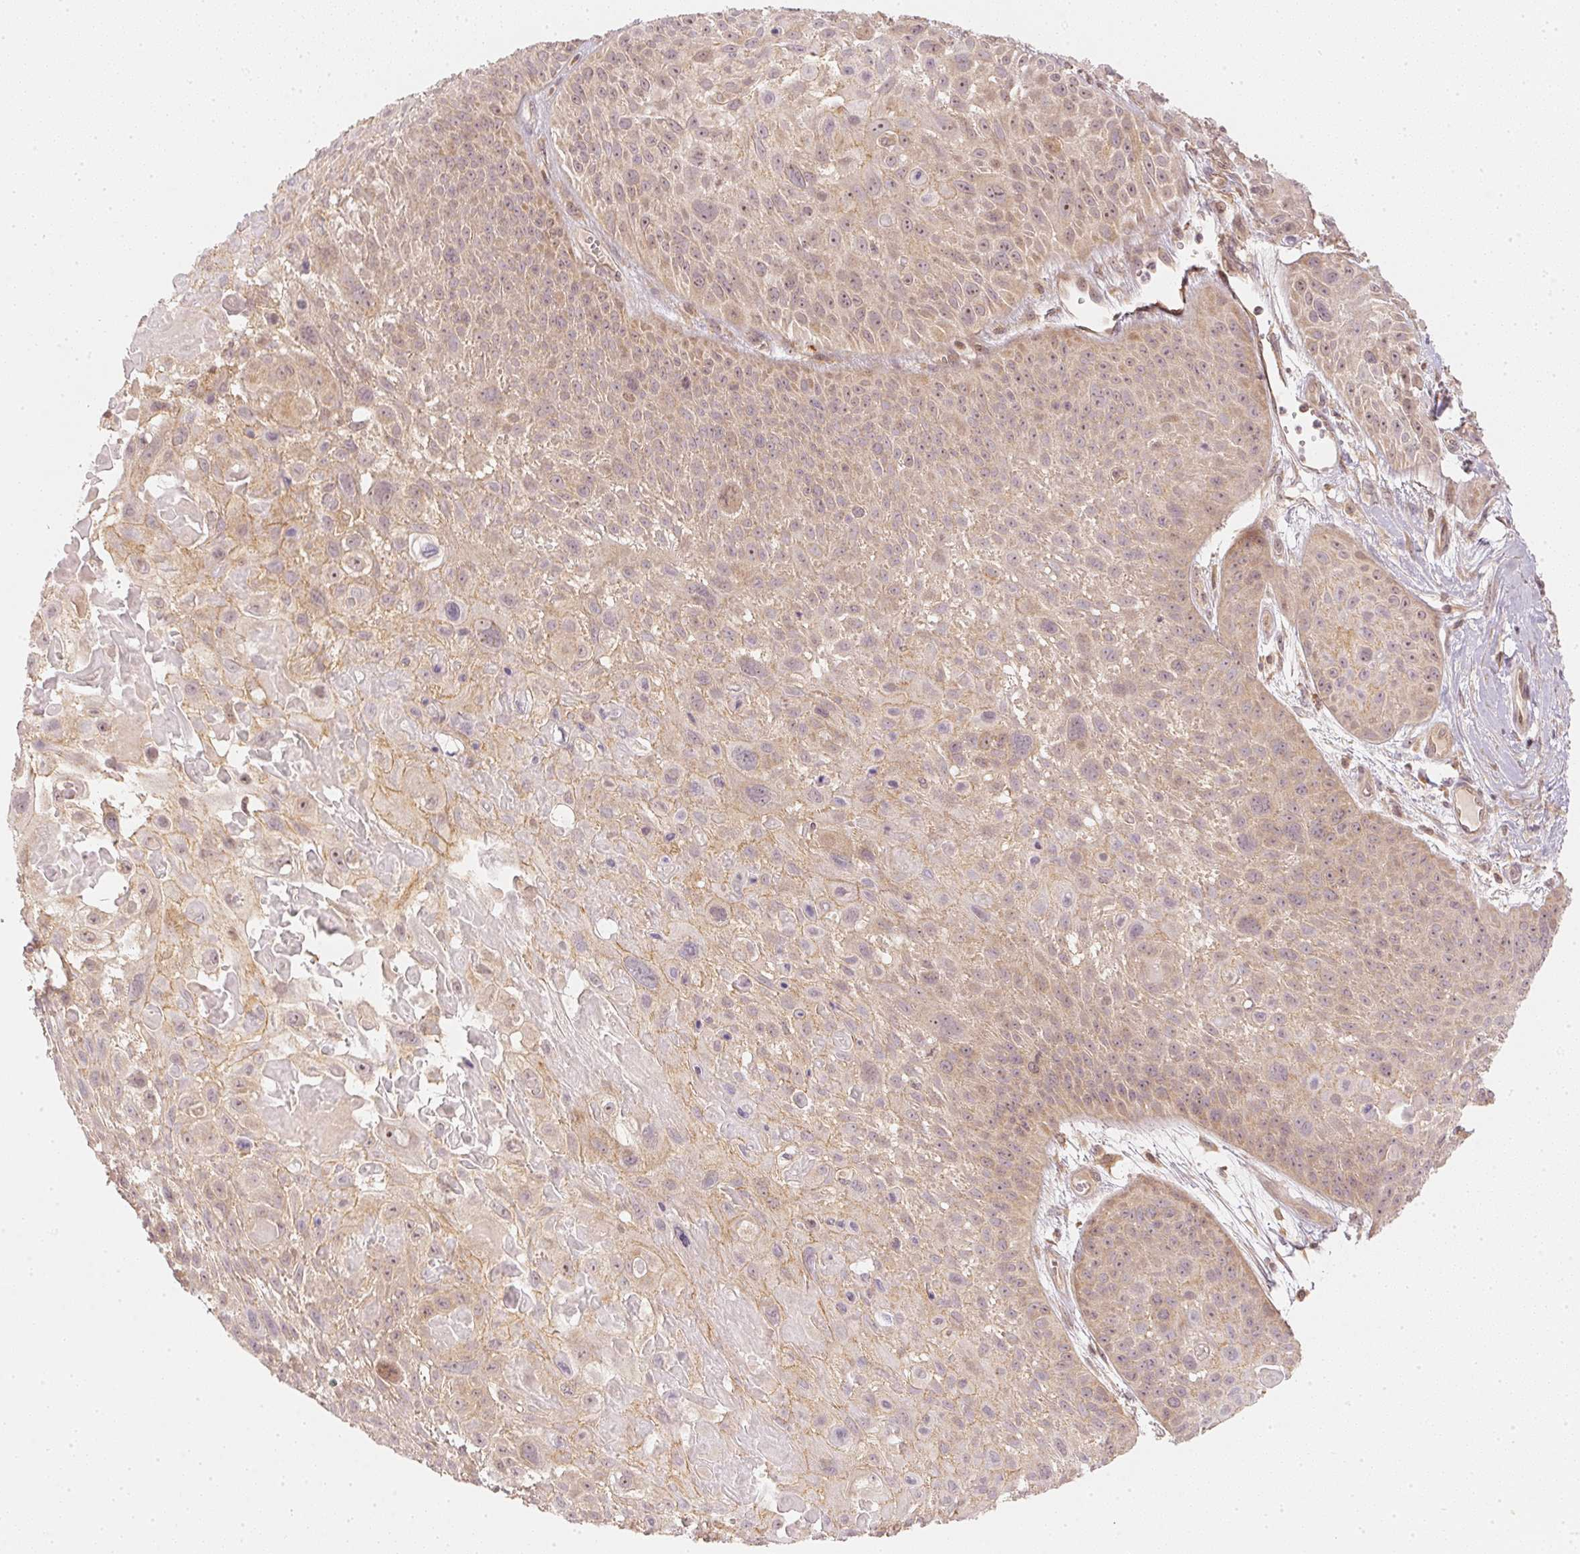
{"staining": {"intensity": "weak", "quantity": ">75%", "location": "cytoplasmic/membranous,nuclear"}, "tissue": "skin cancer", "cell_type": "Tumor cells", "image_type": "cancer", "snomed": [{"axis": "morphology", "description": "Squamous cell carcinoma, NOS"}, {"axis": "topography", "description": "Skin"}, {"axis": "topography", "description": "Anal"}], "caption": "Weak cytoplasmic/membranous and nuclear expression is seen in about >75% of tumor cells in skin squamous cell carcinoma.", "gene": "WDR54", "patient": {"sex": "female", "age": 75}}